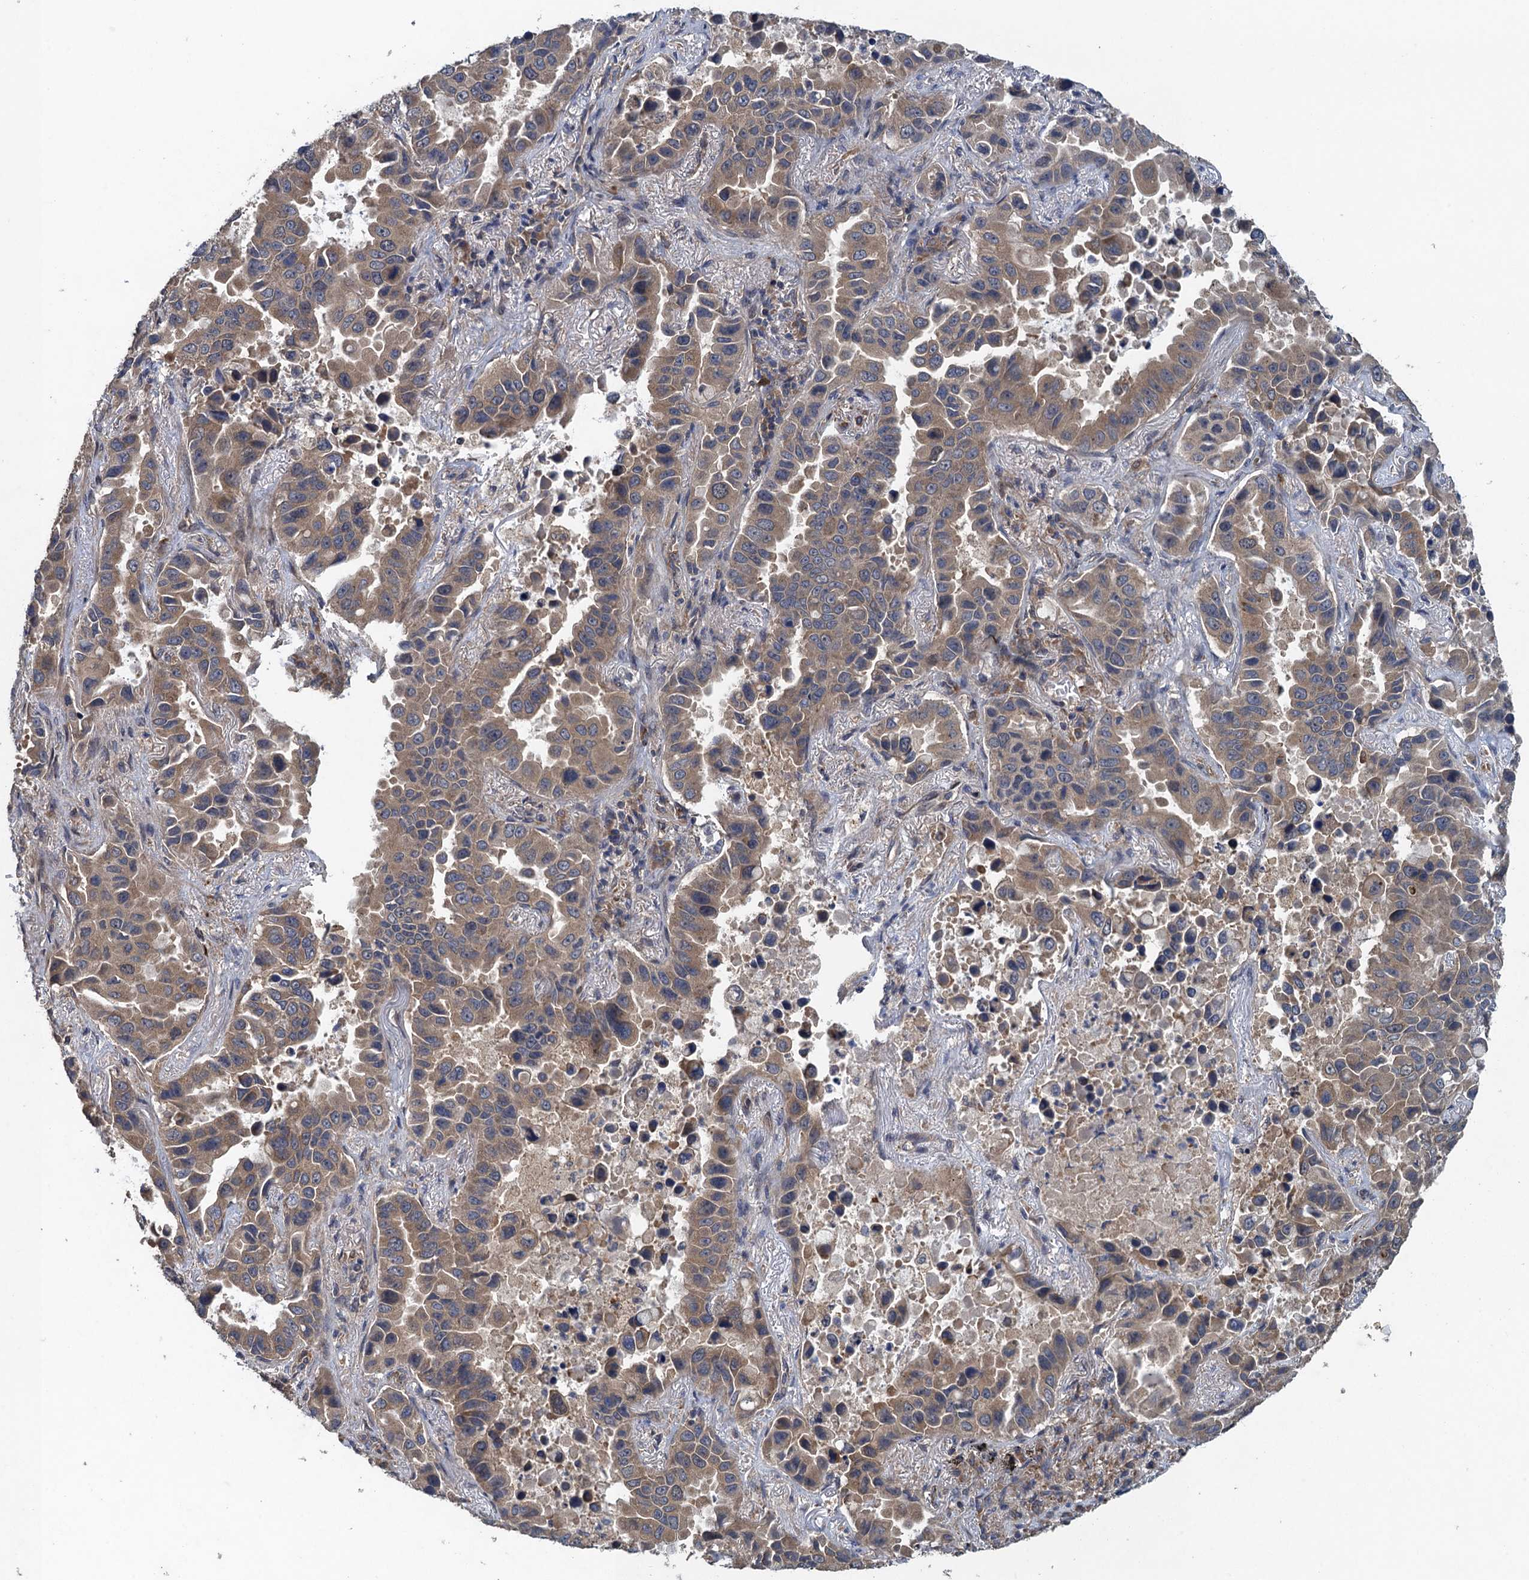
{"staining": {"intensity": "moderate", "quantity": ">75%", "location": "cytoplasmic/membranous"}, "tissue": "lung cancer", "cell_type": "Tumor cells", "image_type": "cancer", "snomed": [{"axis": "morphology", "description": "Adenocarcinoma, NOS"}, {"axis": "topography", "description": "Lung"}], "caption": "Tumor cells display medium levels of moderate cytoplasmic/membranous staining in about >75% of cells in adenocarcinoma (lung). The protein is stained brown, and the nuclei are stained in blue (DAB IHC with brightfield microscopy, high magnification).", "gene": "CNTN5", "patient": {"sex": "male", "age": 64}}